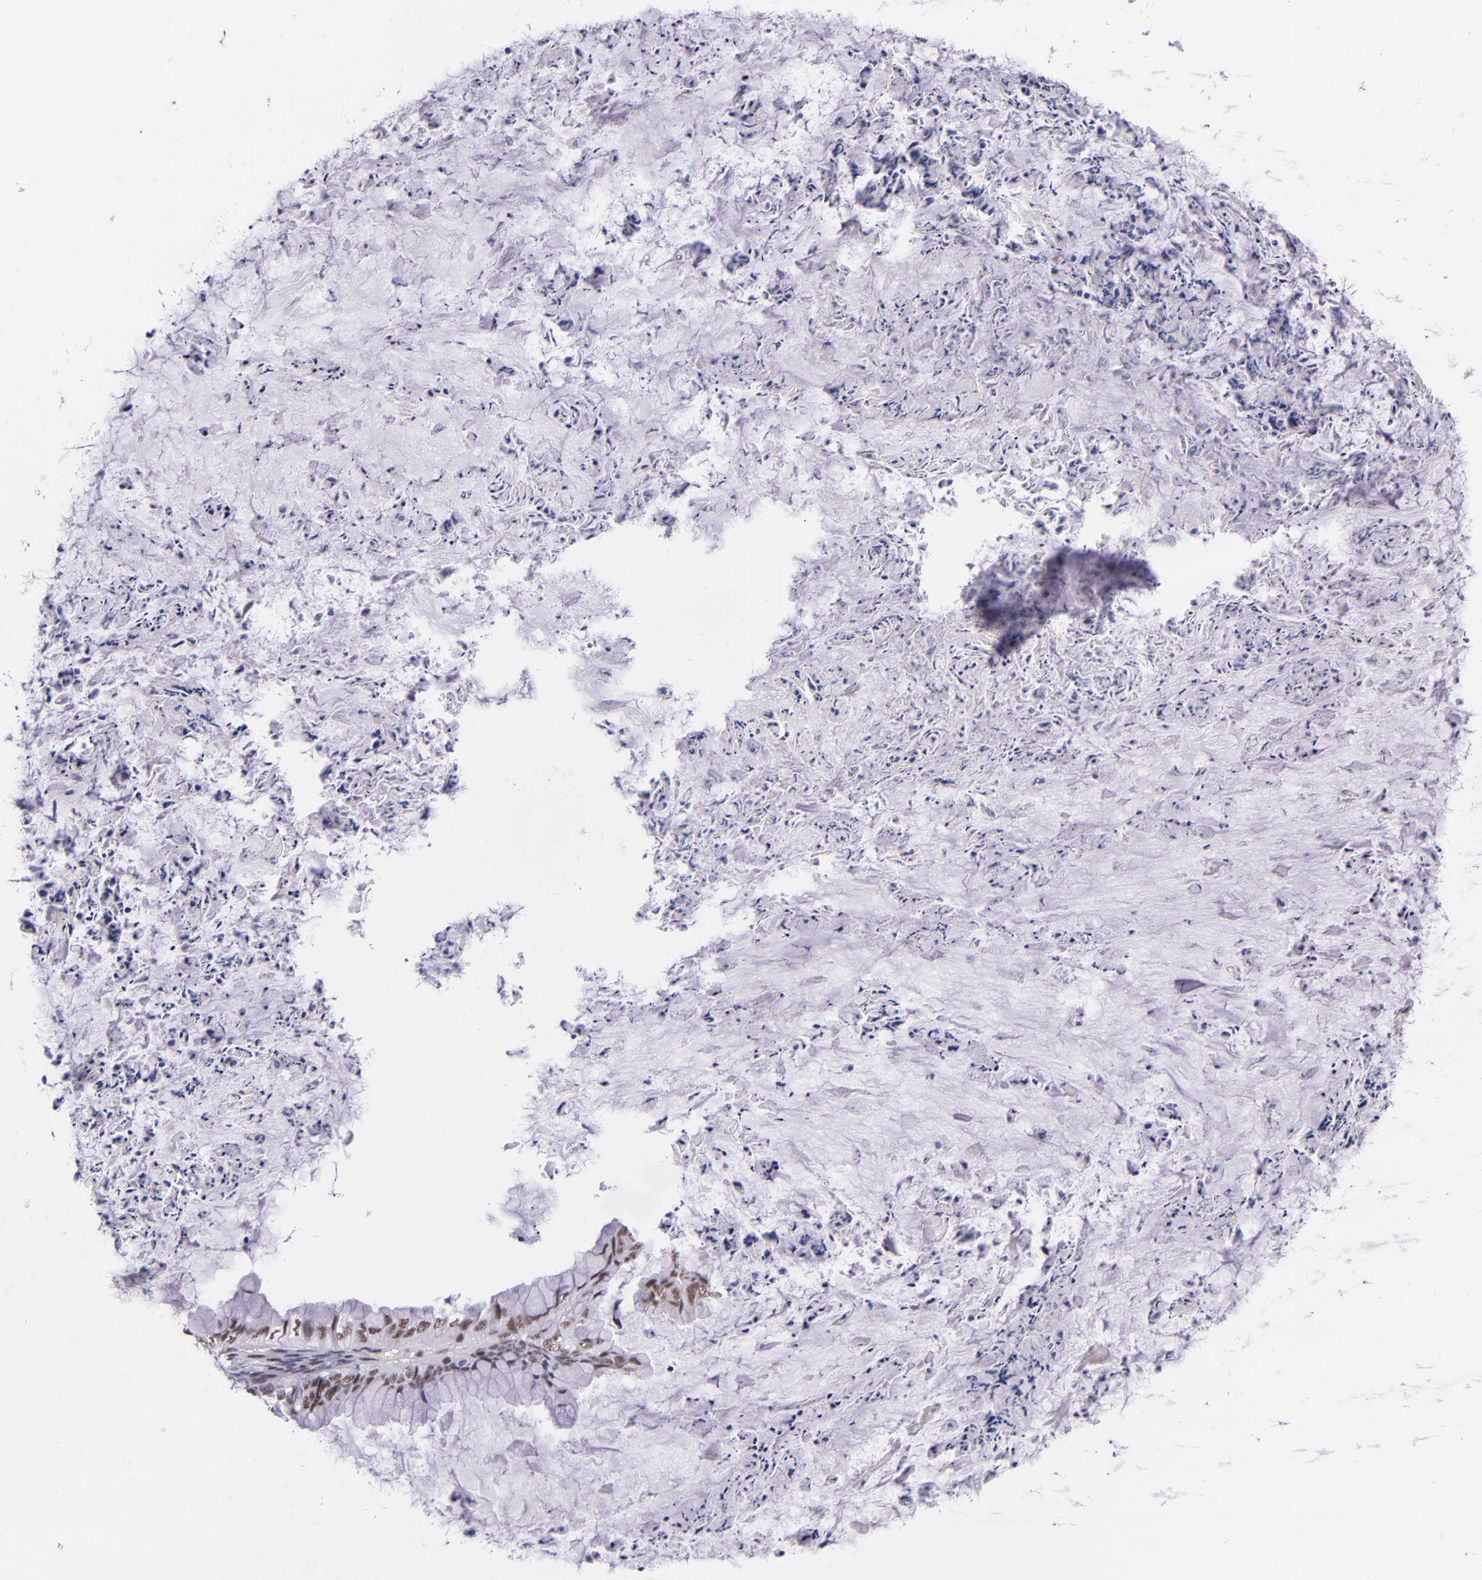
{"staining": {"intensity": "moderate", "quantity": "25%-75%", "location": "nuclear"}, "tissue": "ovarian cancer", "cell_type": "Tumor cells", "image_type": "cancer", "snomed": [{"axis": "morphology", "description": "Cystadenocarcinoma, mucinous, NOS"}, {"axis": "topography", "description": "Ovary"}], "caption": "The immunohistochemical stain shows moderate nuclear expression in tumor cells of mucinous cystadenocarcinoma (ovarian) tissue.", "gene": "GPKOW", "patient": {"sex": "female", "age": 36}}